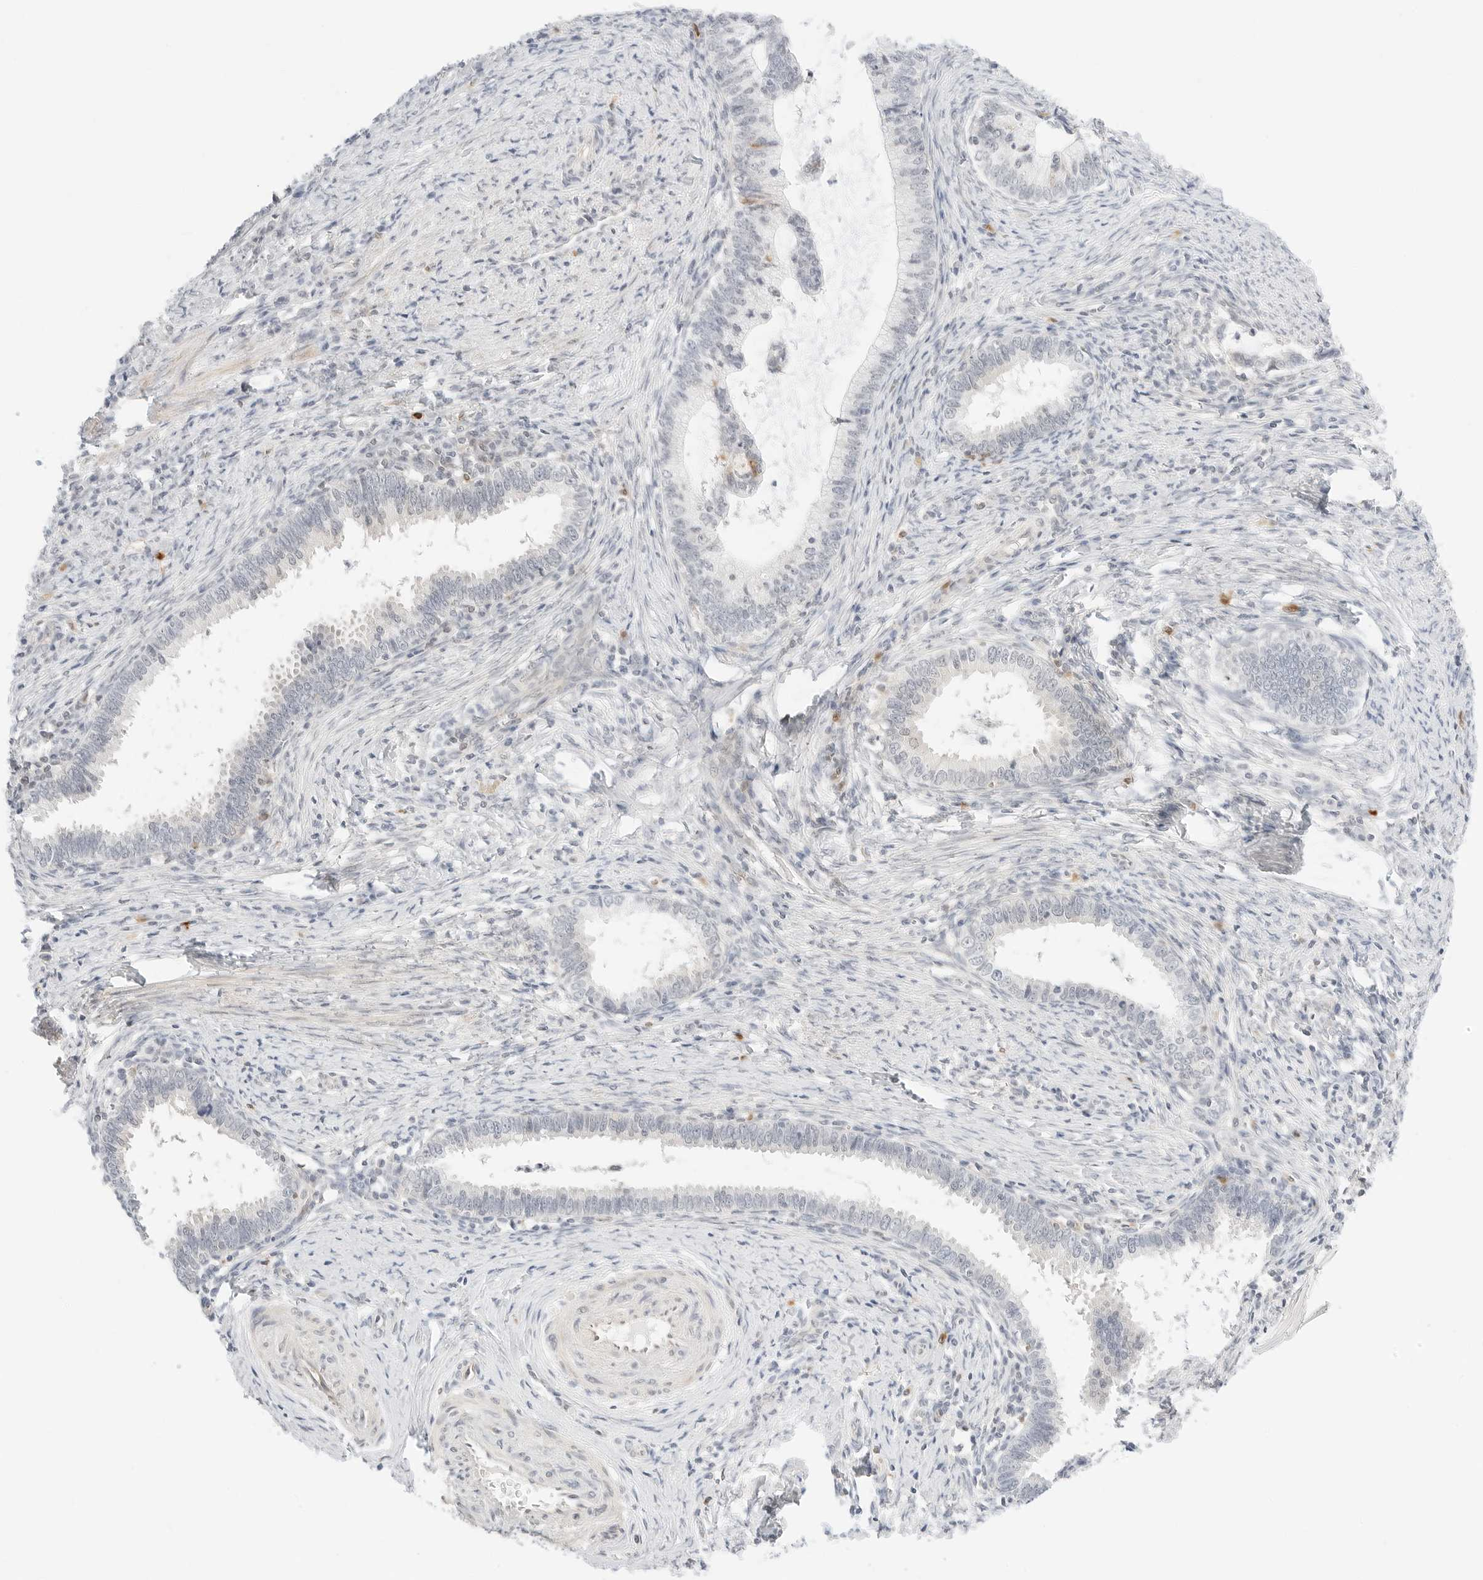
{"staining": {"intensity": "negative", "quantity": "none", "location": "none"}, "tissue": "cervical cancer", "cell_type": "Tumor cells", "image_type": "cancer", "snomed": [{"axis": "morphology", "description": "Adenocarcinoma, NOS"}, {"axis": "topography", "description": "Cervix"}], "caption": "The micrograph demonstrates no staining of tumor cells in adenocarcinoma (cervical).", "gene": "TEKT2", "patient": {"sex": "female", "age": 36}}